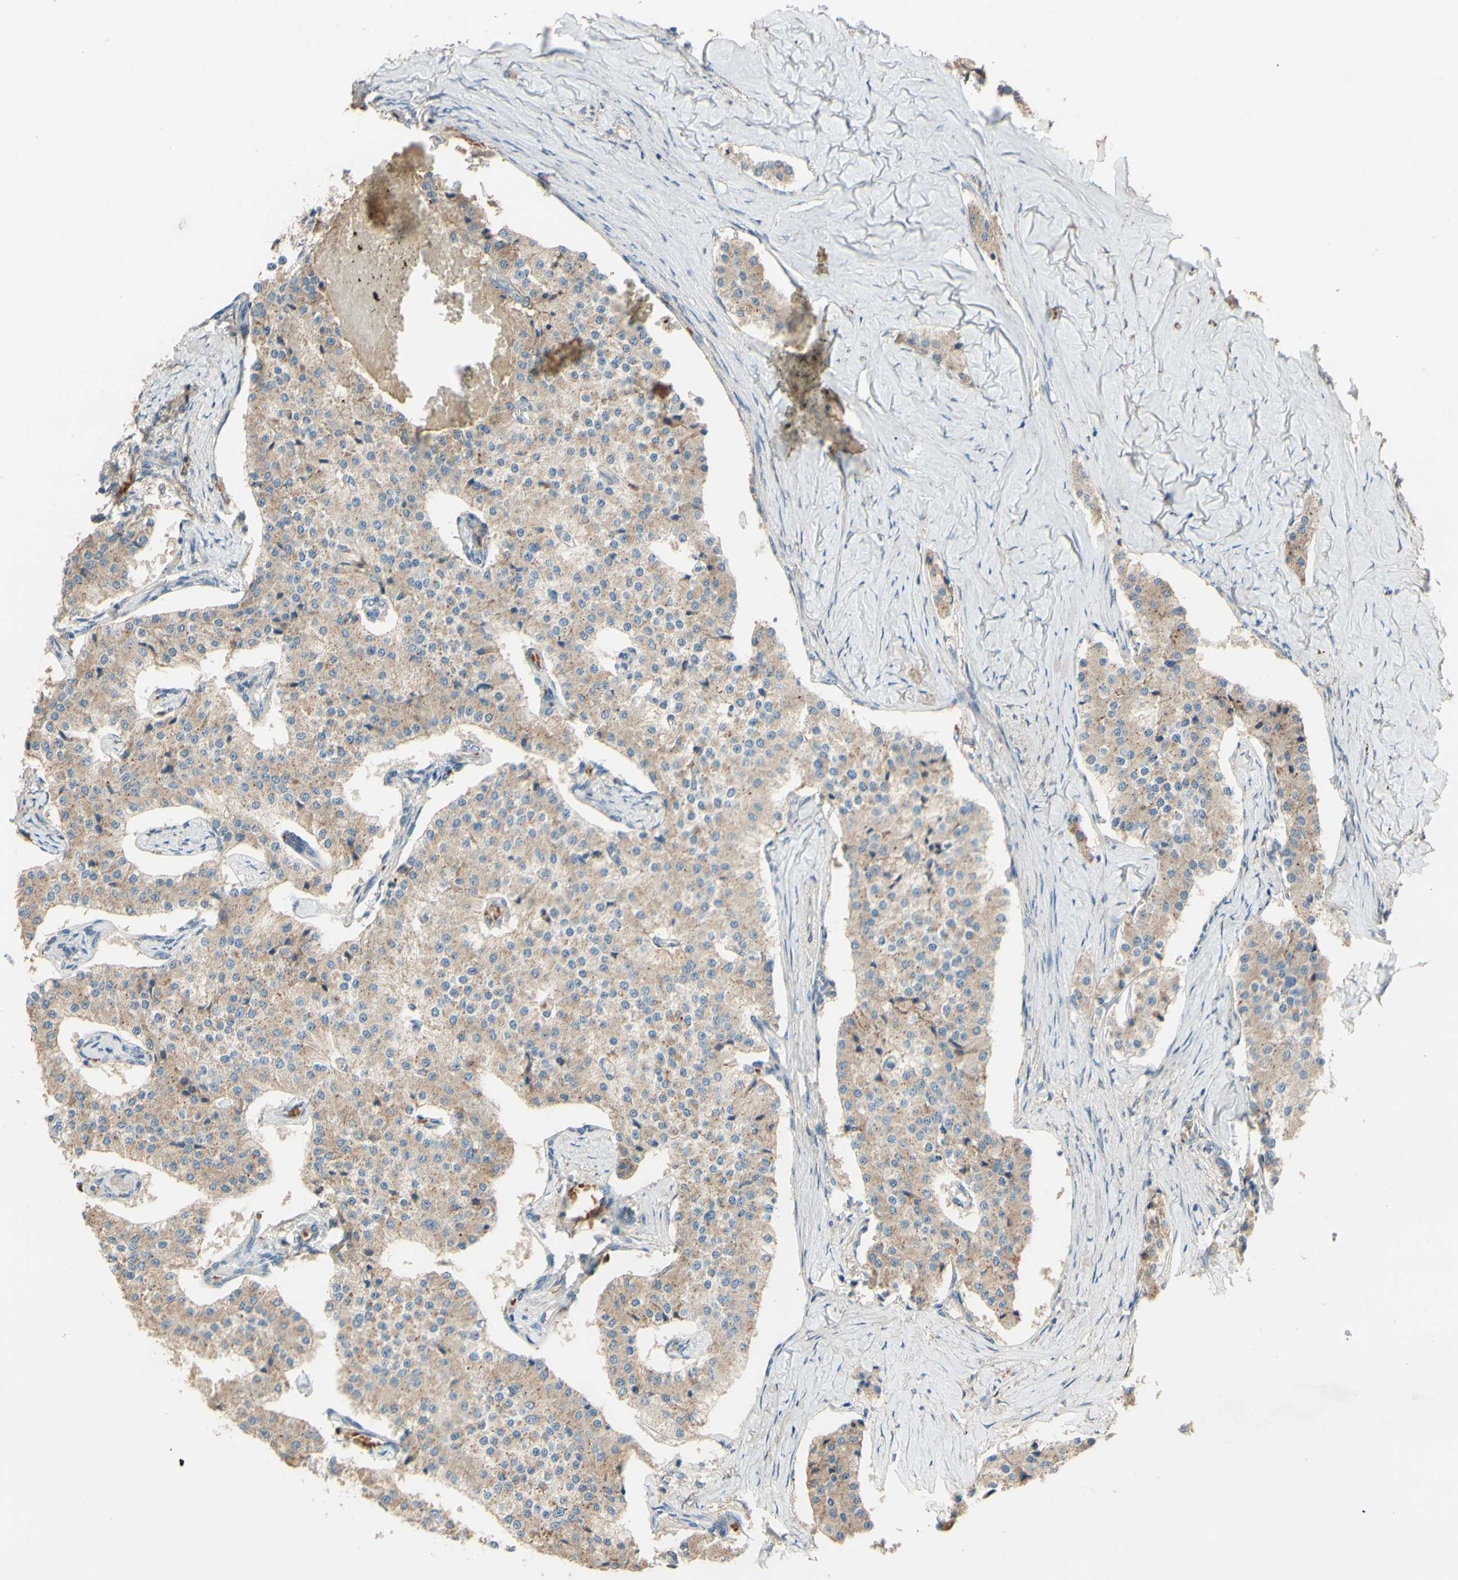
{"staining": {"intensity": "weak", "quantity": ">75%", "location": "cytoplasmic/membranous"}, "tissue": "carcinoid", "cell_type": "Tumor cells", "image_type": "cancer", "snomed": [{"axis": "morphology", "description": "Carcinoid, malignant, NOS"}, {"axis": "topography", "description": "Colon"}], "caption": "Approximately >75% of tumor cells in human carcinoid reveal weak cytoplasmic/membranous protein expression as visualized by brown immunohistochemical staining.", "gene": "DKK3", "patient": {"sex": "female", "age": 52}}